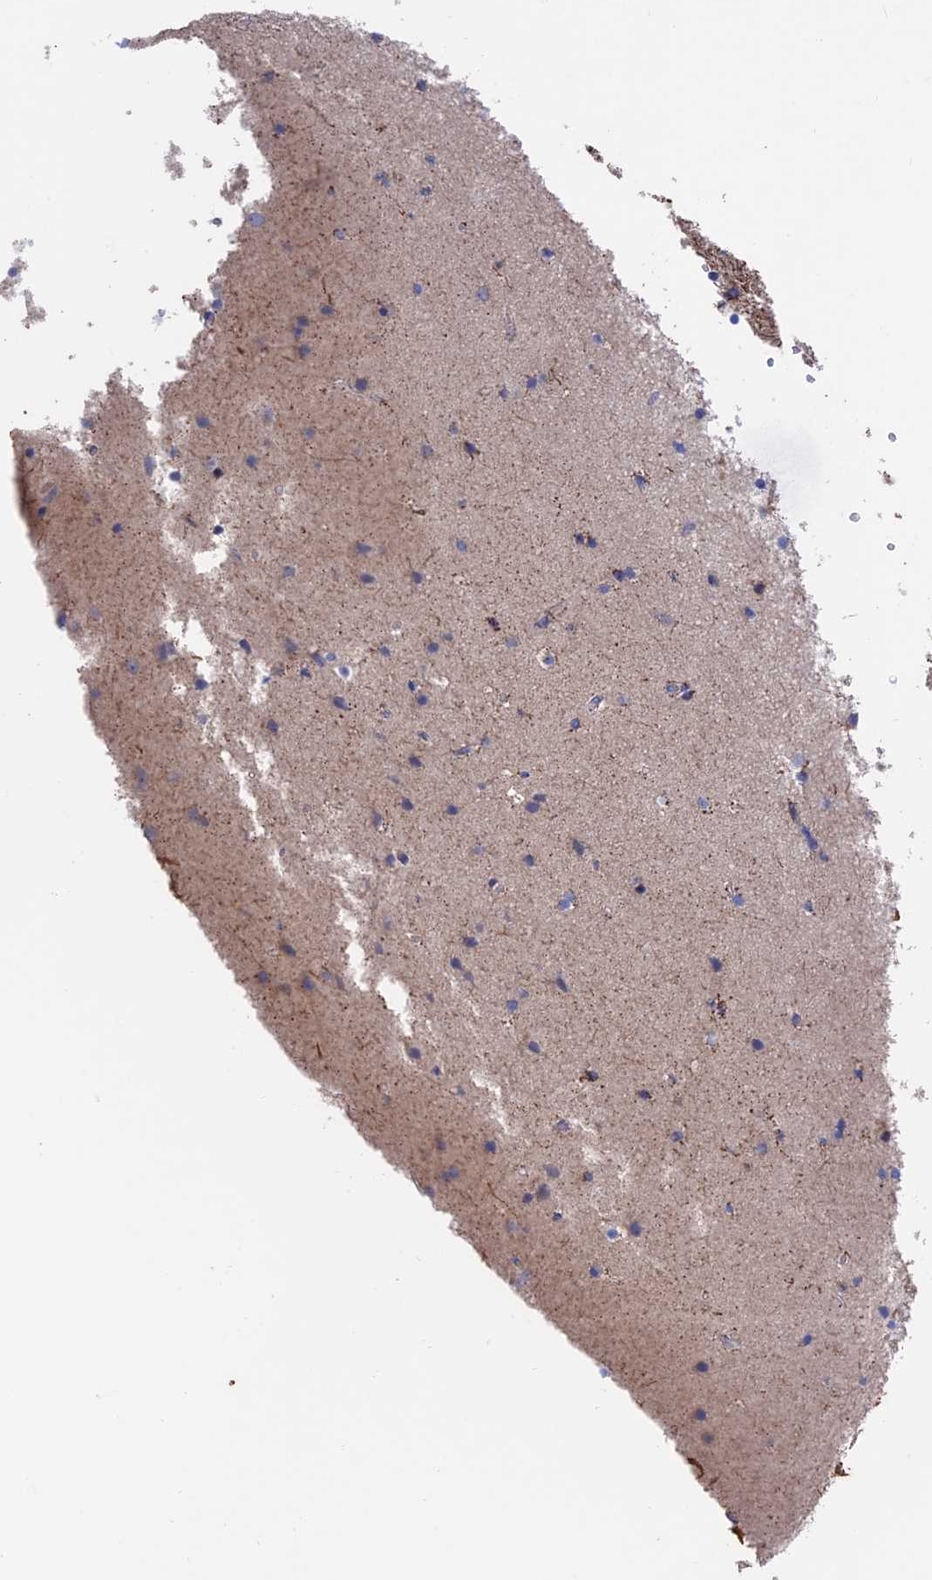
{"staining": {"intensity": "weak", "quantity": "25%-75%", "location": "cytoplasmic/membranous"}, "tissue": "cerebral cortex", "cell_type": "Endothelial cells", "image_type": "normal", "snomed": [{"axis": "morphology", "description": "Normal tissue, NOS"}, {"axis": "topography", "description": "Cerebral cortex"}], "caption": "Weak cytoplasmic/membranous staining is seen in about 25%-75% of endothelial cells in unremarkable cerebral cortex. The staining is performed using DAB brown chromogen to label protein expression. The nuclei are counter-stained blue using hematoxylin.", "gene": "HPF1", "patient": {"sex": "male", "age": 54}}